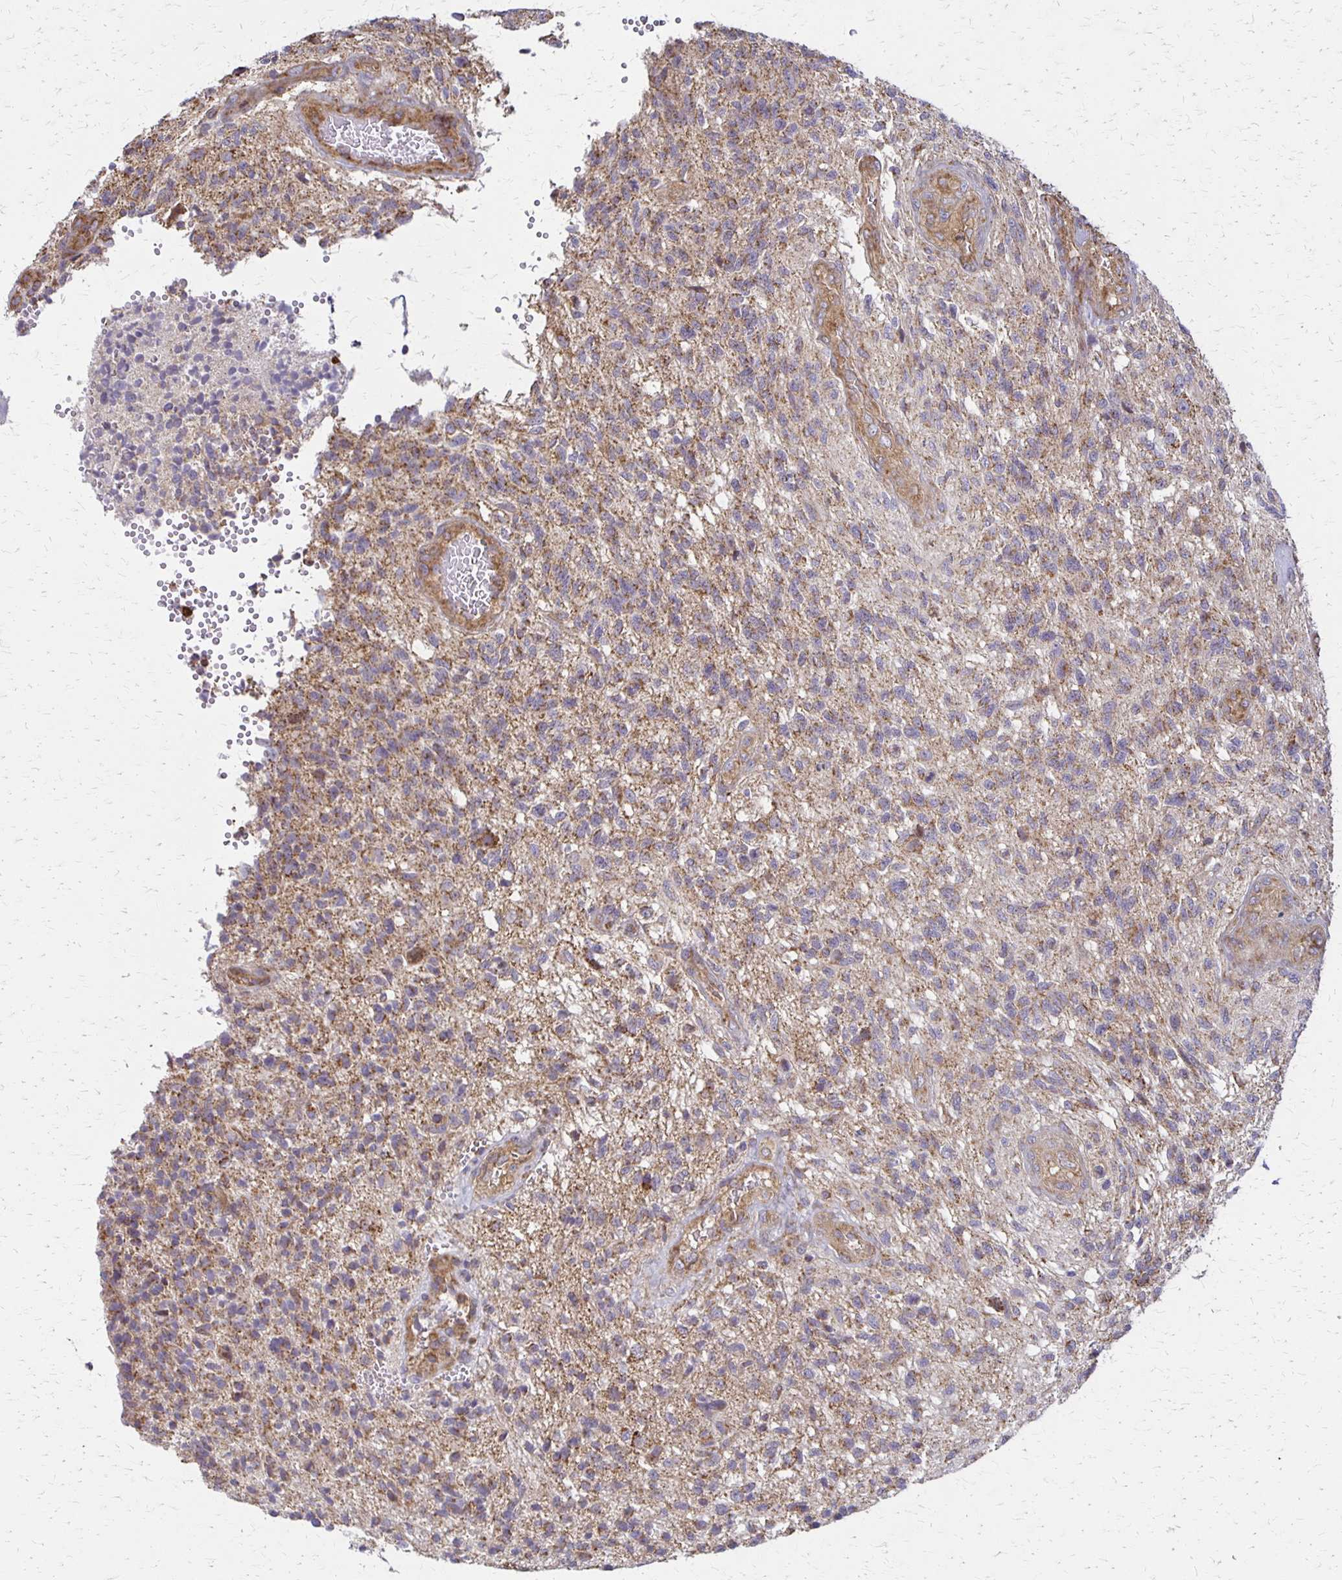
{"staining": {"intensity": "weak", "quantity": "<25%", "location": "cytoplasmic/membranous"}, "tissue": "glioma", "cell_type": "Tumor cells", "image_type": "cancer", "snomed": [{"axis": "morphology", "description": "Glioma, malignant, High grade"}, {"axis": "topography", "description": "Brain"}], "caption": "IHC histopathology image of human glioma stained for a protein (brown), which reveals no staining in tumor cells.", "gene": "EIF4EBP2", "patient": {"sex": "male", "age": 56}}